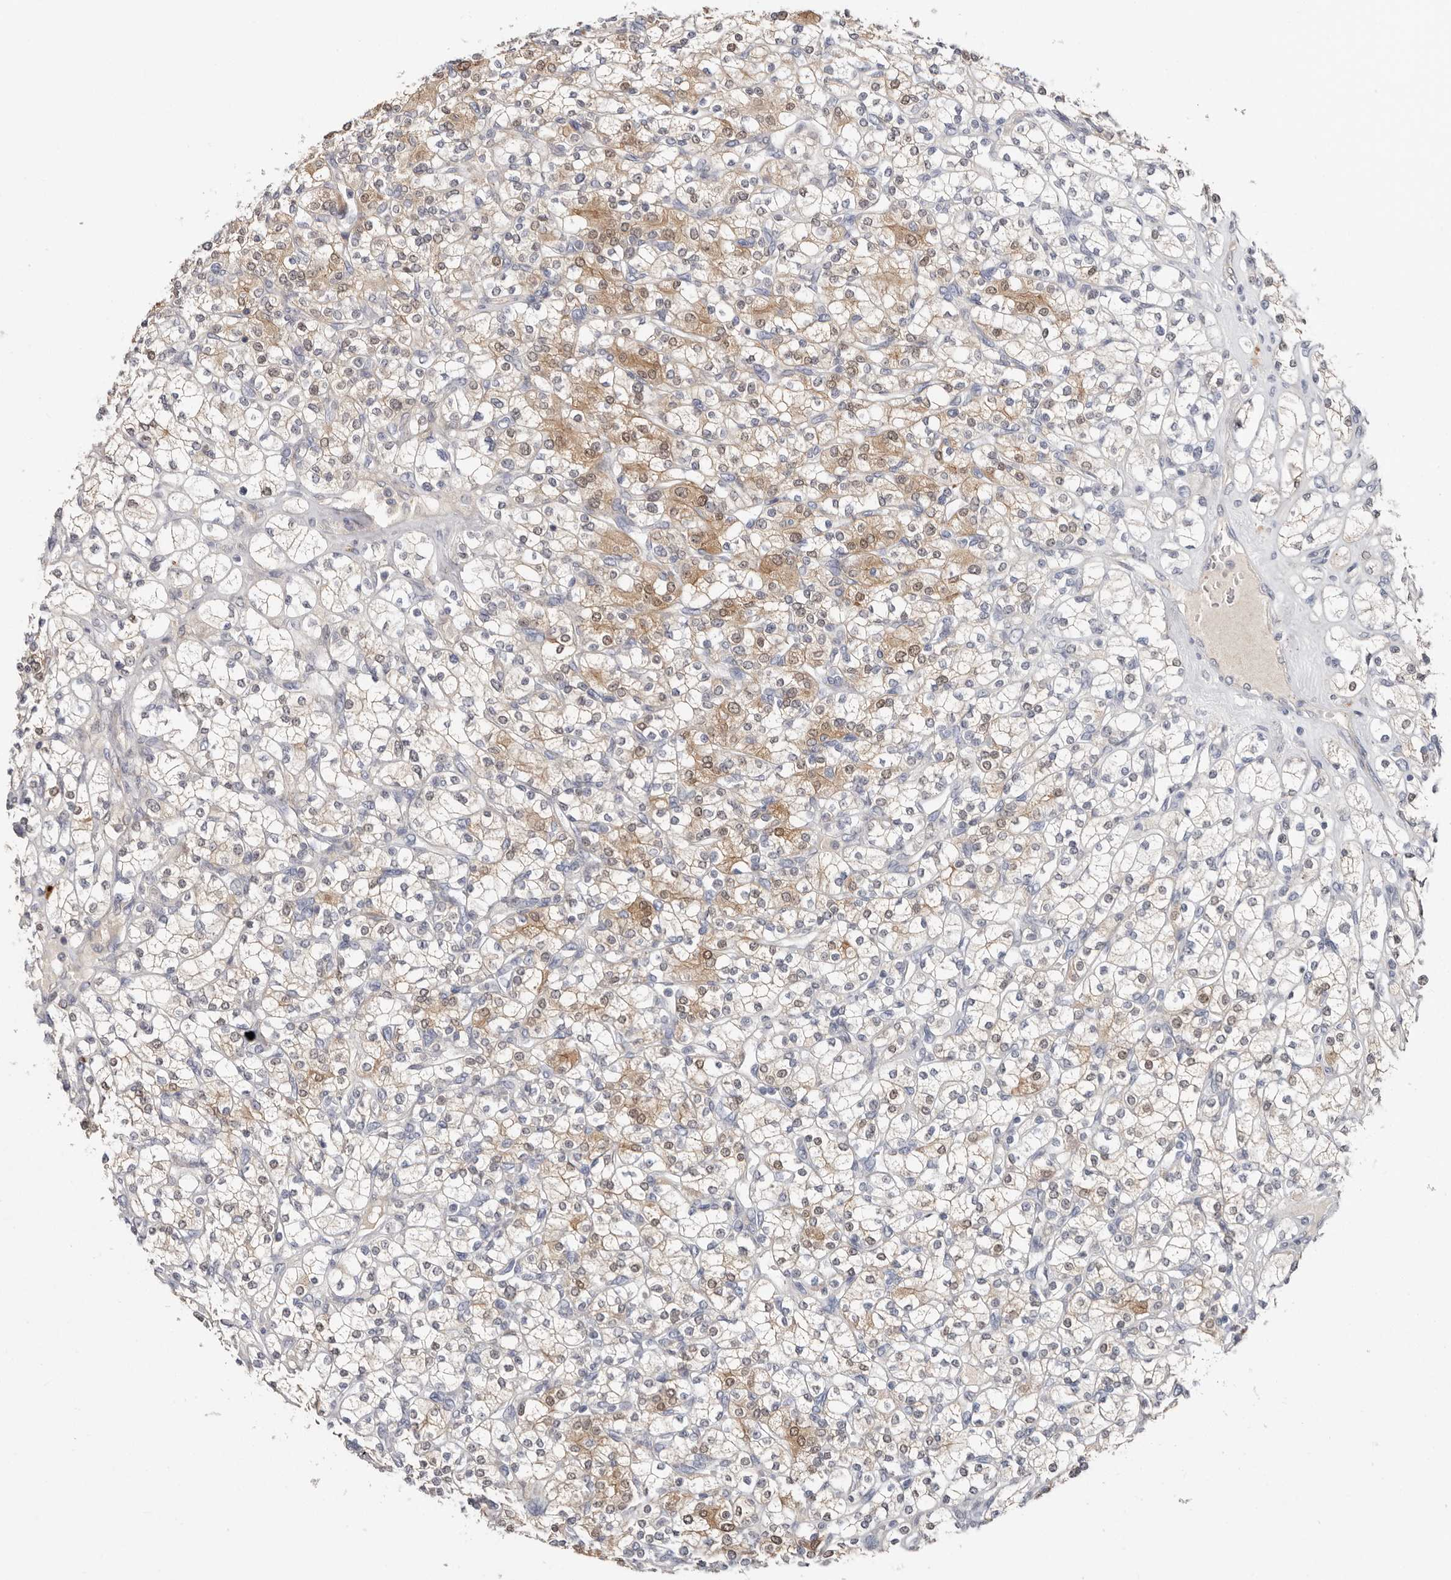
{"staining": {"intensity": "moderate", "quantity": "25%-75%", "location": "cytoplasmic/membranous,nuclear"}, "tissue": "renal cancer", "cell_type": "Tumor cells", "image_type": "cancer", "snomed": [{"axis": "morphology", "description": "Adenocarcinoma, NOS"}, {"axis": "topography", "description": "Kidney"}], "caption": "The histopathology image reveals staining of renal cancer, revealing moderate cytoplasmic/membranous and nuclear protein staining (brown color) within tumor cells.", "gene": "PKDCC", "patient": {"sex": "male", "age": 77}}